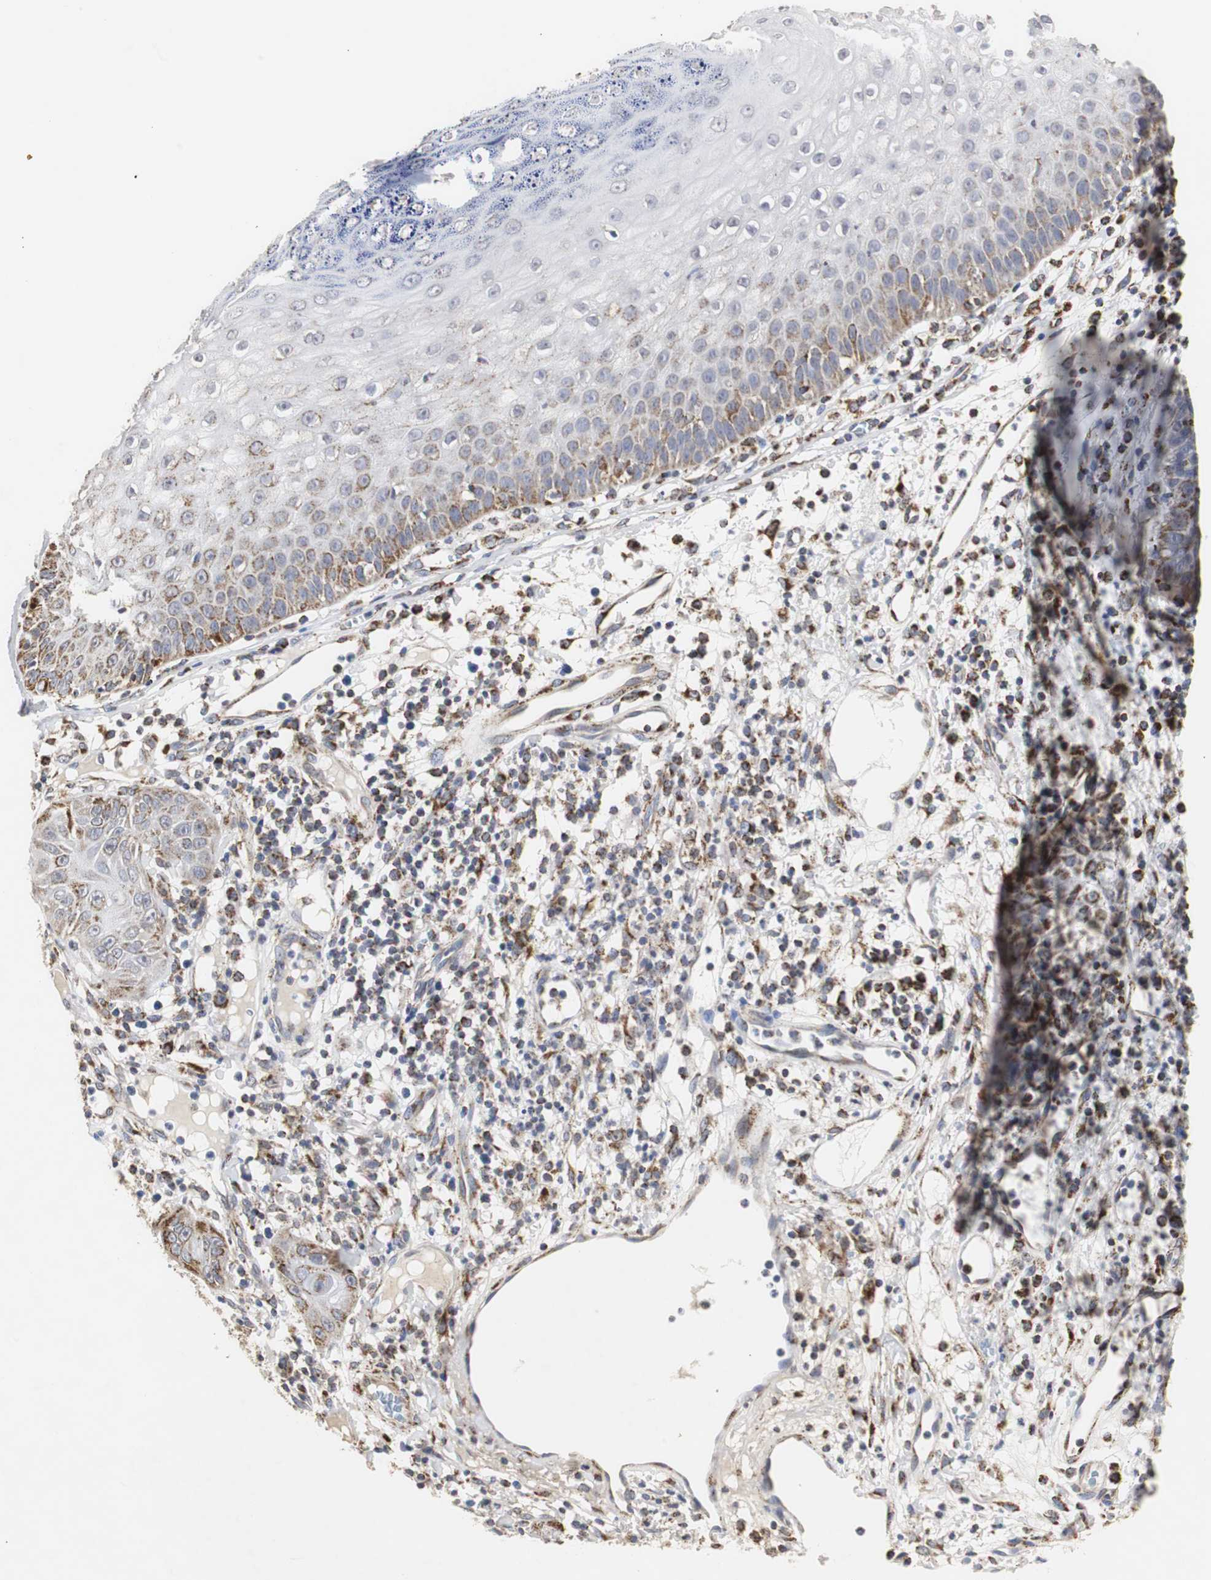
{"staining": {"intensity": "strong", "quantity": ">75%", "location": "cytoplasmic/membranous"}, "tissue": "skin cancer", "cell_type": "Tumor cells", "image_type": "cancer", "snomed": [{"axis": "morphology", "description": "Squamous cell carcinoma, NOS"}, {"axis": "topography", "description": "Skin"}], "caption": "There is high levels of strong cytoplasmic/membranous staining in tumor cells of skin squamous cell carcinoma, as demonstrated by immunohistochemical staining (brown color).", "gene": "HSD17B10", "patient": {"sex": "female", "age": 78}}